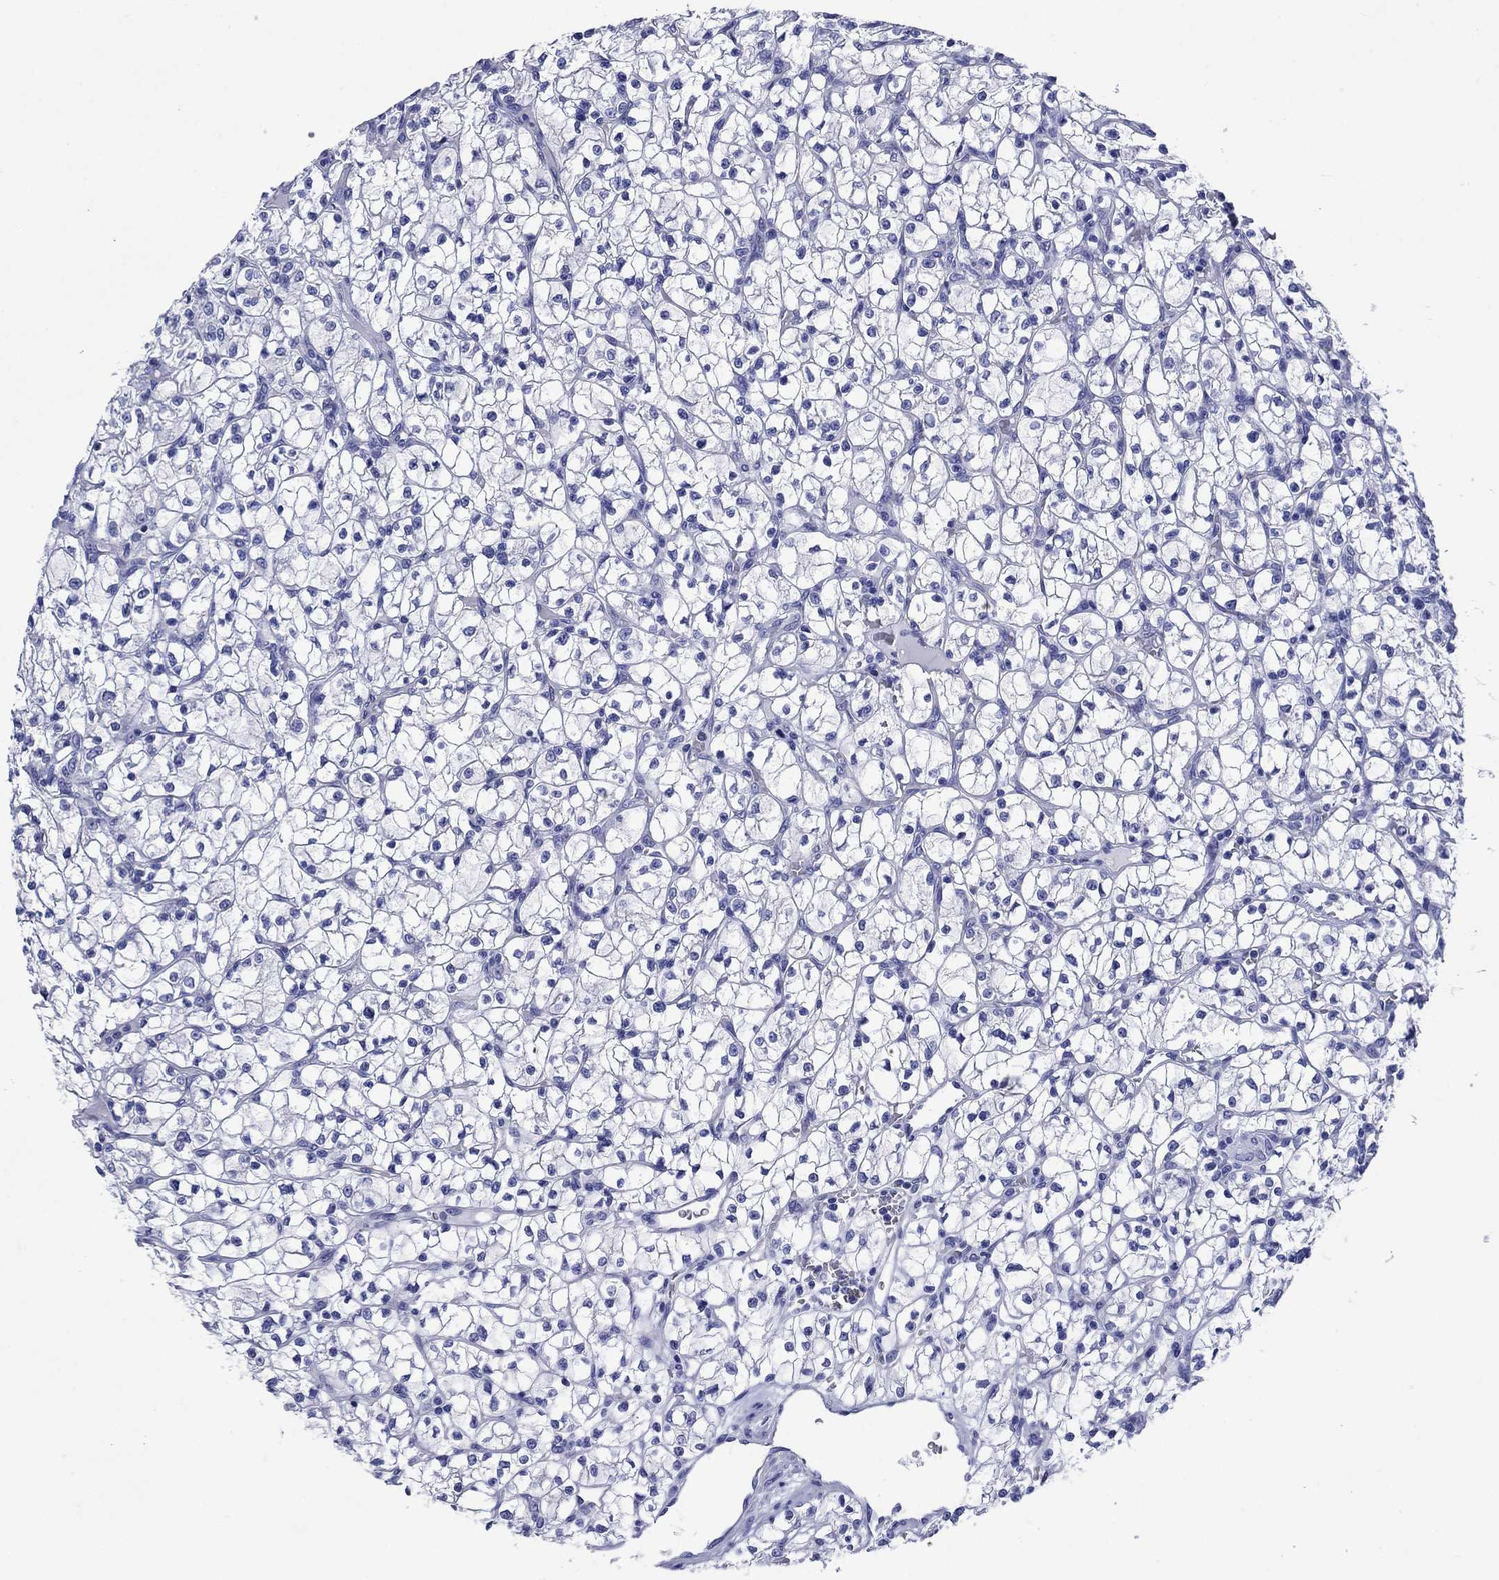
{"staining": {"intensity": "negative", "quantity": "none", "location": "none"}, "tissue": "renal cancer", "cell_type": "Tumor cells", "image_type": "cancer", "snomed": [{"axis": "morphology", "description": "Adenocarcinoma, NOS"}, {"axis": "topography", "description": "Kidney"}], "caption": "Immunohistochemistry (IHC) of renal adenocarcinoma displays no staining in tumor cells.", "gene": "SLC1A2", "patient": {"sex": "female", "age": 64}}